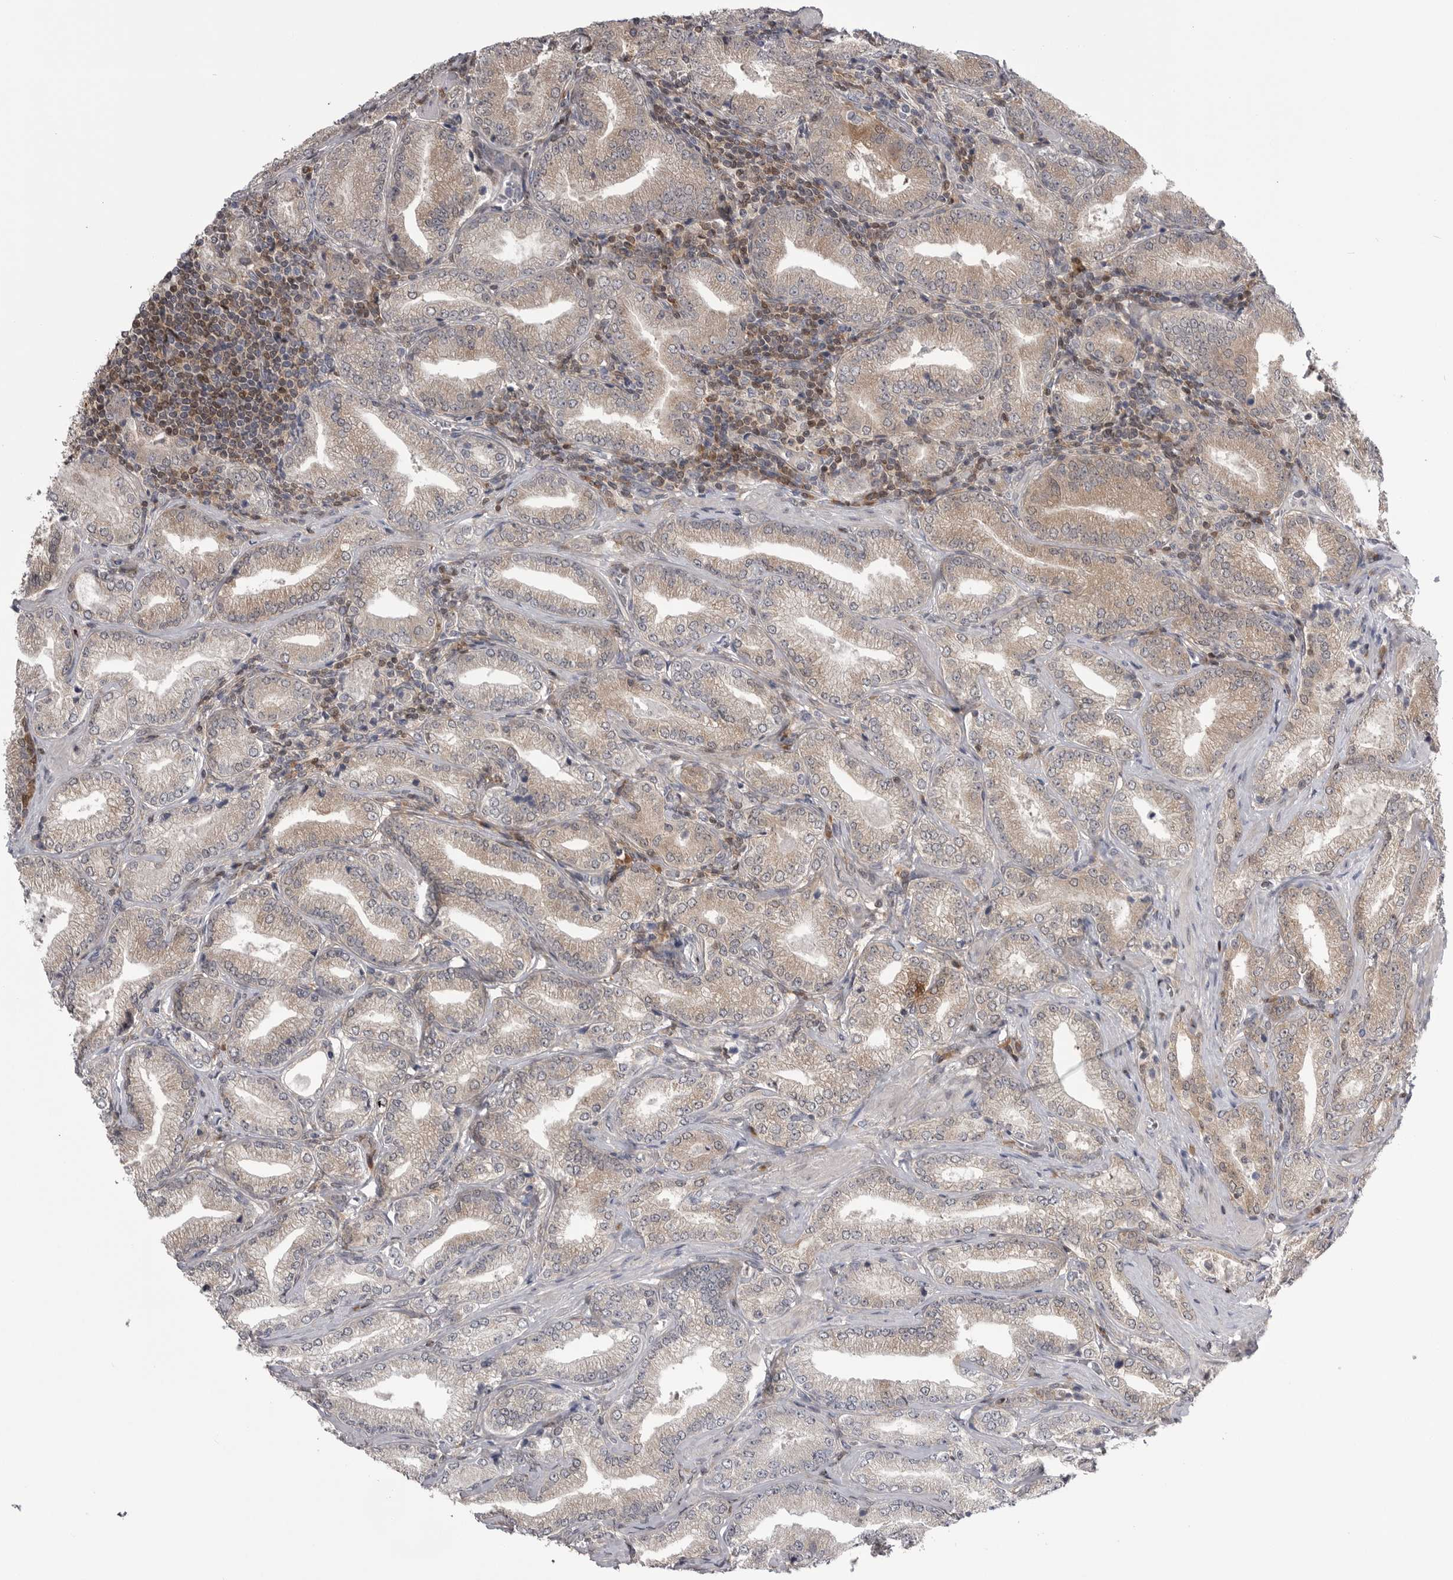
{"staining": {"intensity": "weak", "quantity": ">75%", "location": "cytoplasmic/membranous"}, "tissue": "prostate cancer", "cell_type": "Tumor cells", "image_type": "cancer", "snomed": [{"axis": "morphology", "description": "Adenocarcinoma, Low grade"}, {"axis": "topography", "description": "Prostate"}], "caption": "High-magnification brightfield microscopy of prostate low-grade adenocarcinoma stained with DAB (3,3'-diaminobenzidine) (brown) and counterstained with hematoxylin (blue). tumor cells exhibit weak cytoplasmic/membranous expression is identified in about>75% of cells.", "gene": "MAPK13", "patient": {"sex": "male", "age": 62}}